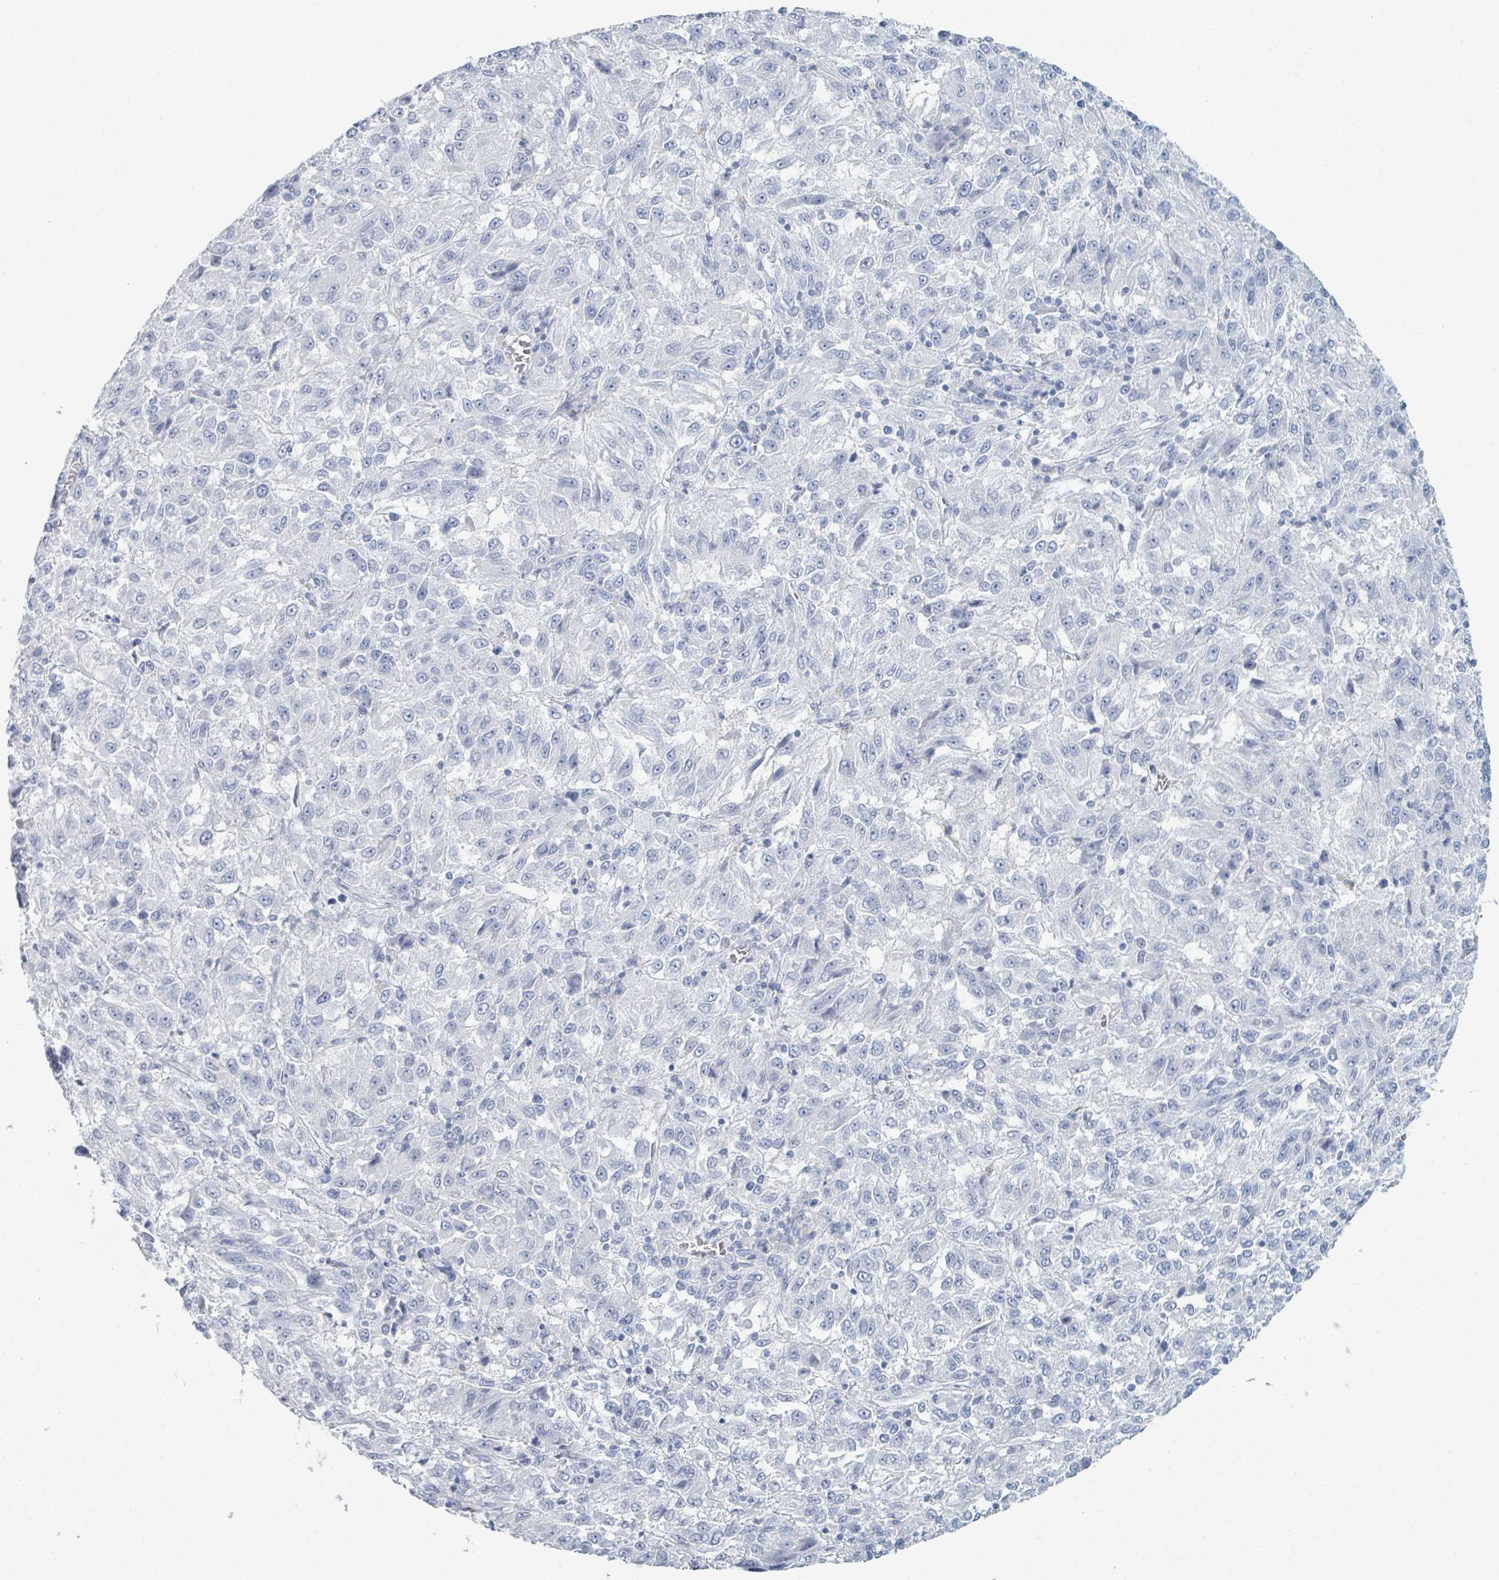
{"staining": {"intensity": "negative", "quantity": "none", "location": "none"}, "tissue": "melanoma", "cell_type": "Tumor cells", "image_type": "cancer", "snomed": [{"axis": "morphology", "description": "Malignant melanoma, Metastatic site"}, {"axis": "topography", "description": "Lung"}], "caption": "This is an immunohistochemistry photomicrograph of human malignant melanoma (metastatic site). There is no positivity in tumor cells.", "gene": "DEFA4", "patient": {"sex": "male", "age": 64}}